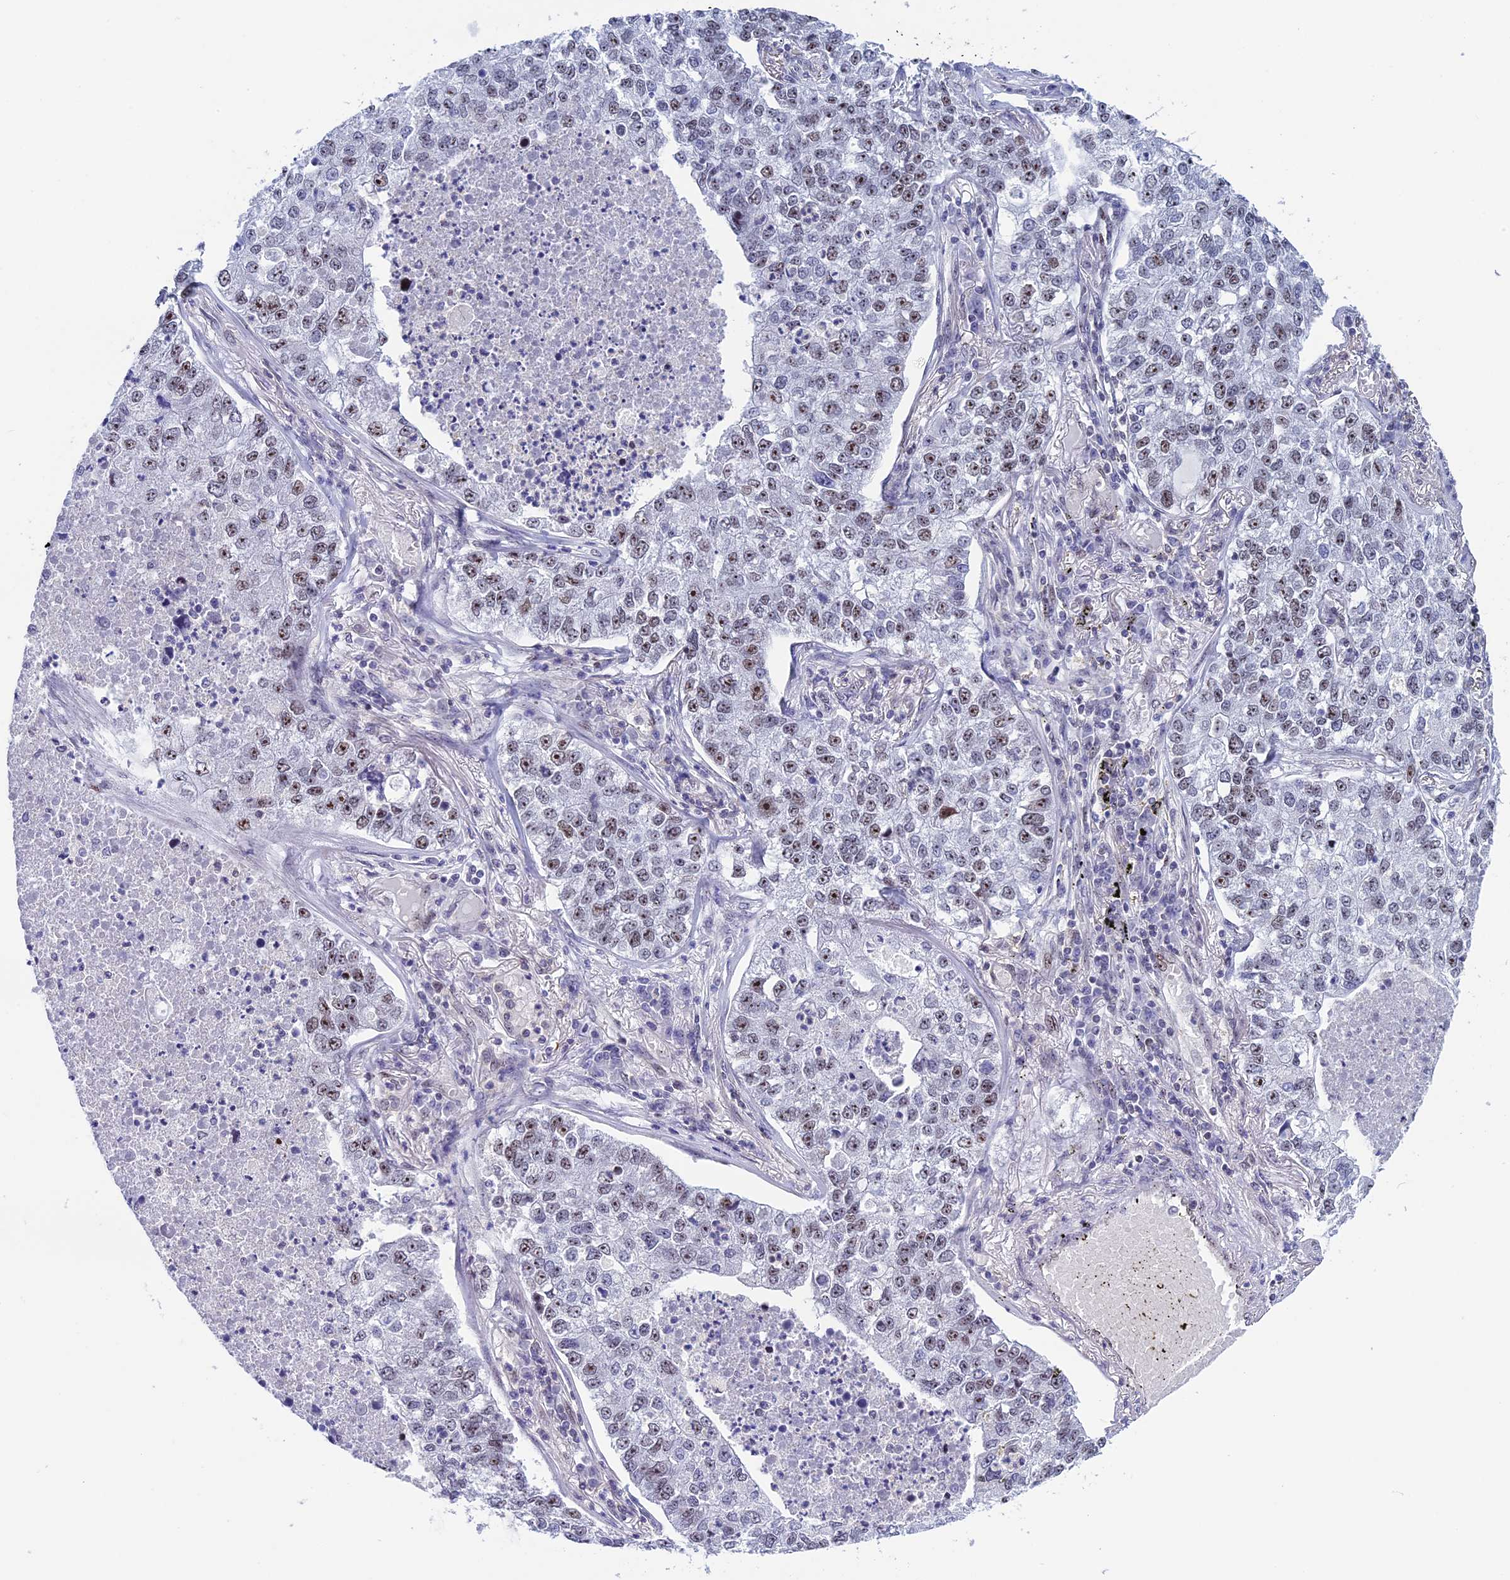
{"staining": {"intensity": "weak", "quantity": "25%-75%", "location": "nuclear"}, "tissue": "lung cancer", "cell_type": "Tumor cells", "image_type": "cancer", "snomed": [{"axis": "morphology", "description": "Adenocarcinoma, NOS"}, {"axis": "topography", "description": "Lung"}], "caption": "Protein expression analysis of human lung cancer reveals weak nuclear expression in approximately 25%-75% of tumor cells.", "gene": "CCDC86", "patient": {"sex": "male", "age": 49}}